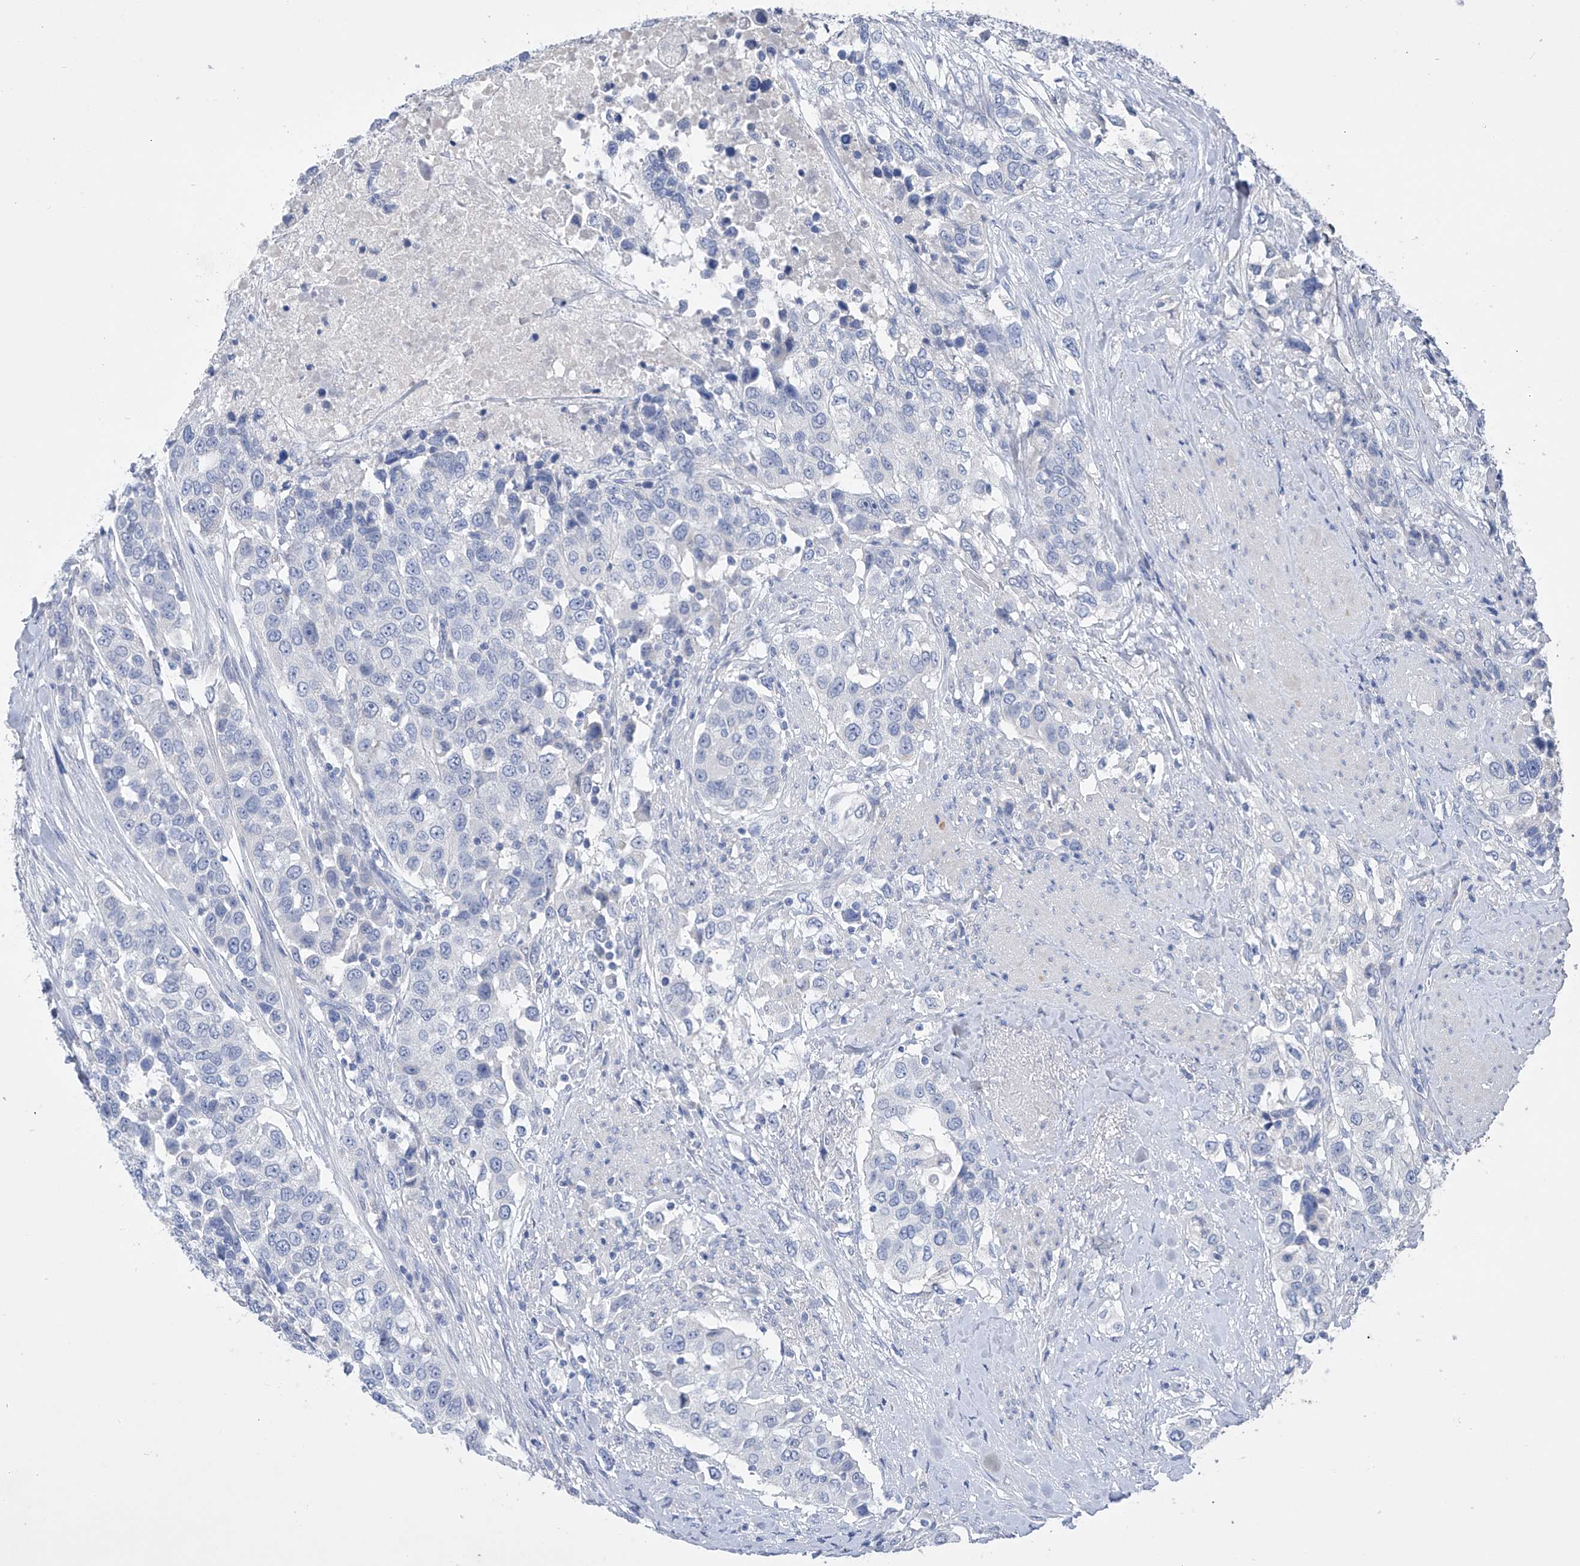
{"staining": {"intensity": "negative", "quantity": "none", "location": "none"}, "tissue": "urothelial cancer", "cell_type": "Tumor cells", "image_type": "cancer", "snomed": [{"axis": "morphology", "description": "Urothelial carcinoma, High grade"}, {"axis": "topography", "description": "Urinary bladder"}], "caption": "The photomicrograph exhibits no significant staining in tumor cells of urothelial cancer.", "gene": "ADRA1A", "patient": {"sex": "female", "age": 80}}